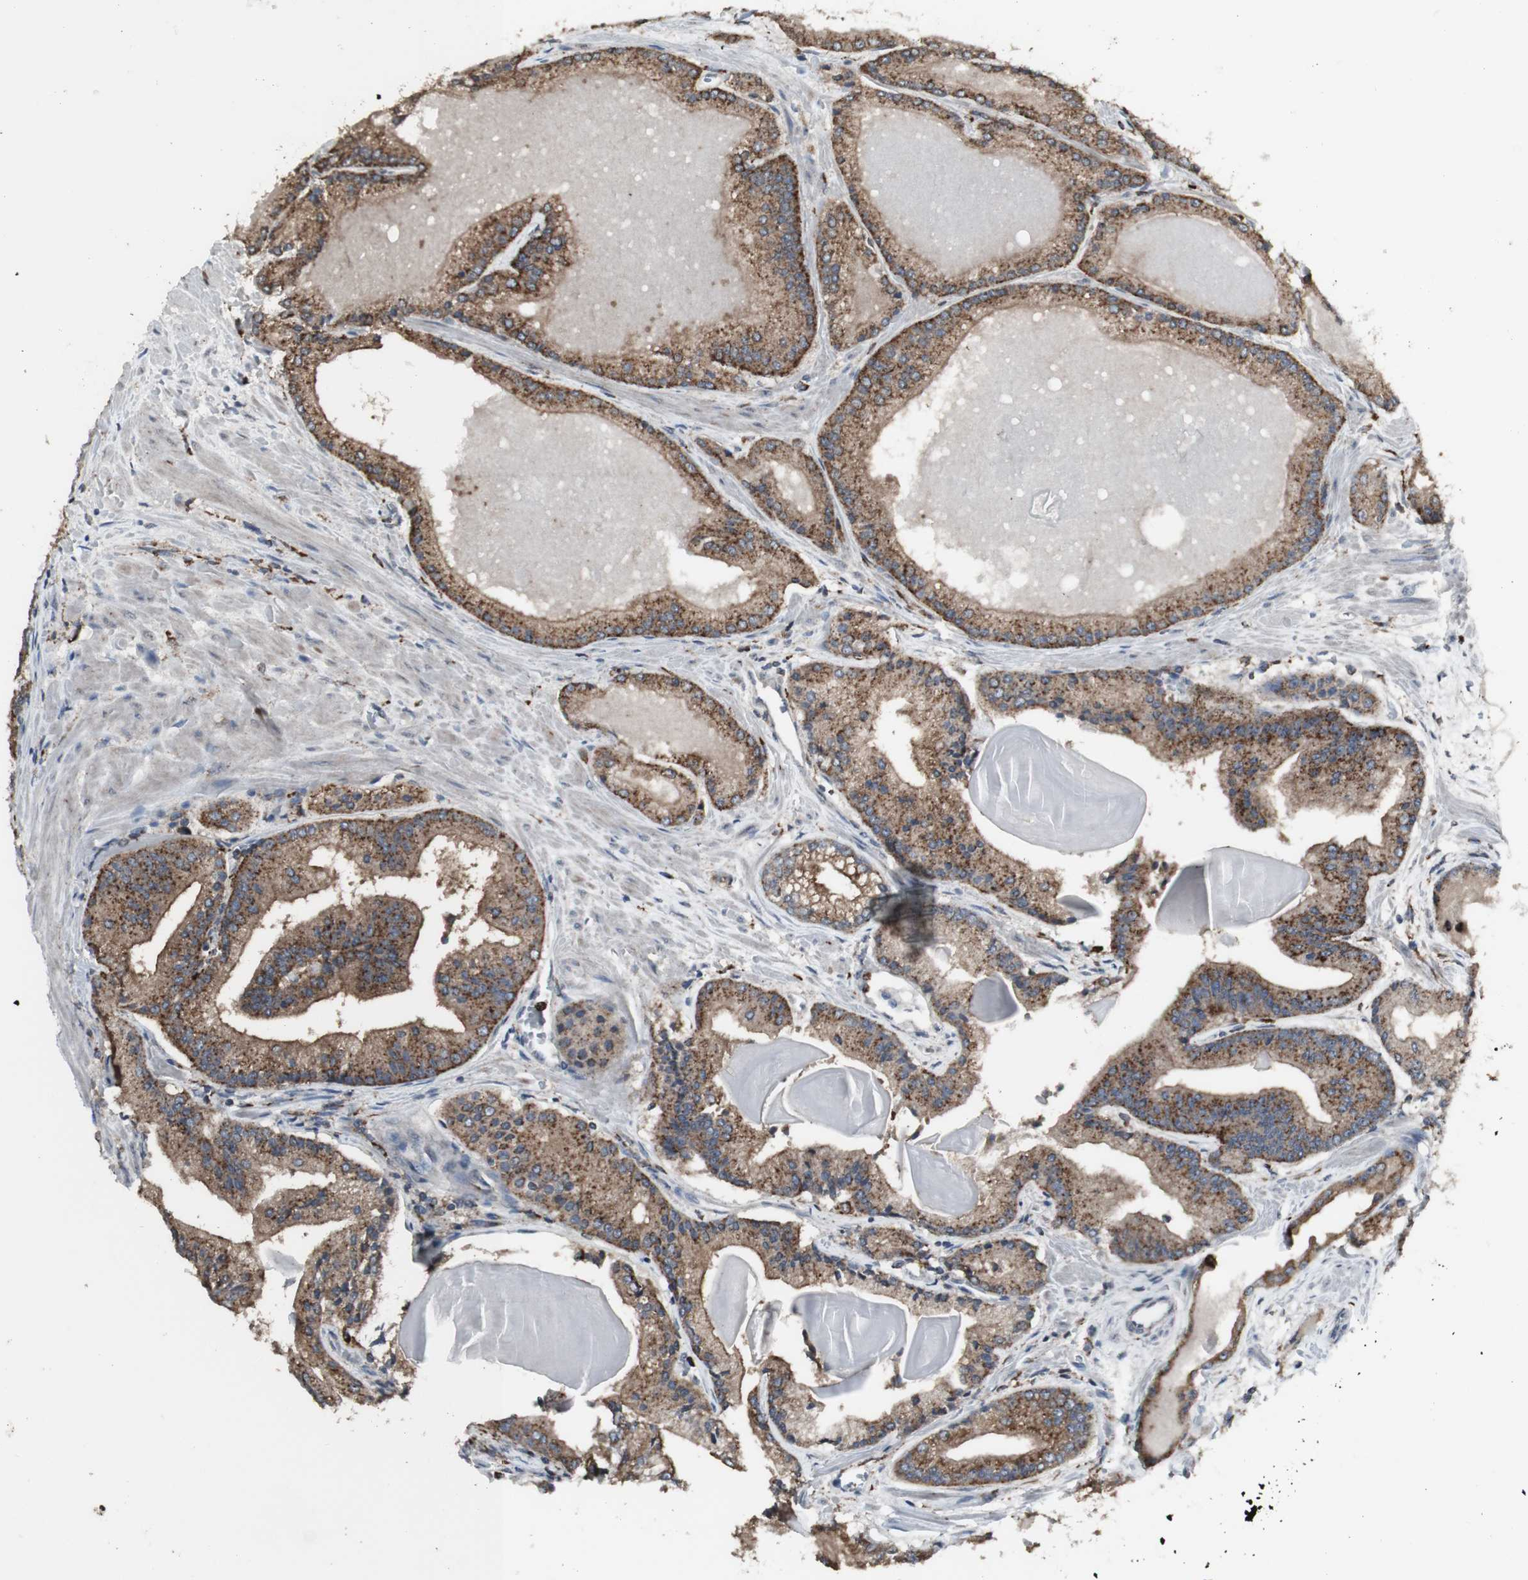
{"staining": {"intensity": "moderate", "quantity": ">75%", "location": "cytoplasmic/membranous"}, "tissue": "prostate cancer", "cell_type": "Tumor cells", "image_type": "cancer", "snomed": [{"axis": "morphology", "description": "Adenocarcinoma, Low grade"}, {"axis": "topography", "description": "Prostate"}], "caption": "Approximately >75% of tumor cells in human prostate cancer (low-grade adenocarcinoma) exhibit moderate cytoplasmic/membranous protein positivity as visualized by brown immunohistochemical staining.", "gene": "ATP6V1E1", "patient": {"sex": "male", "age": 59}}